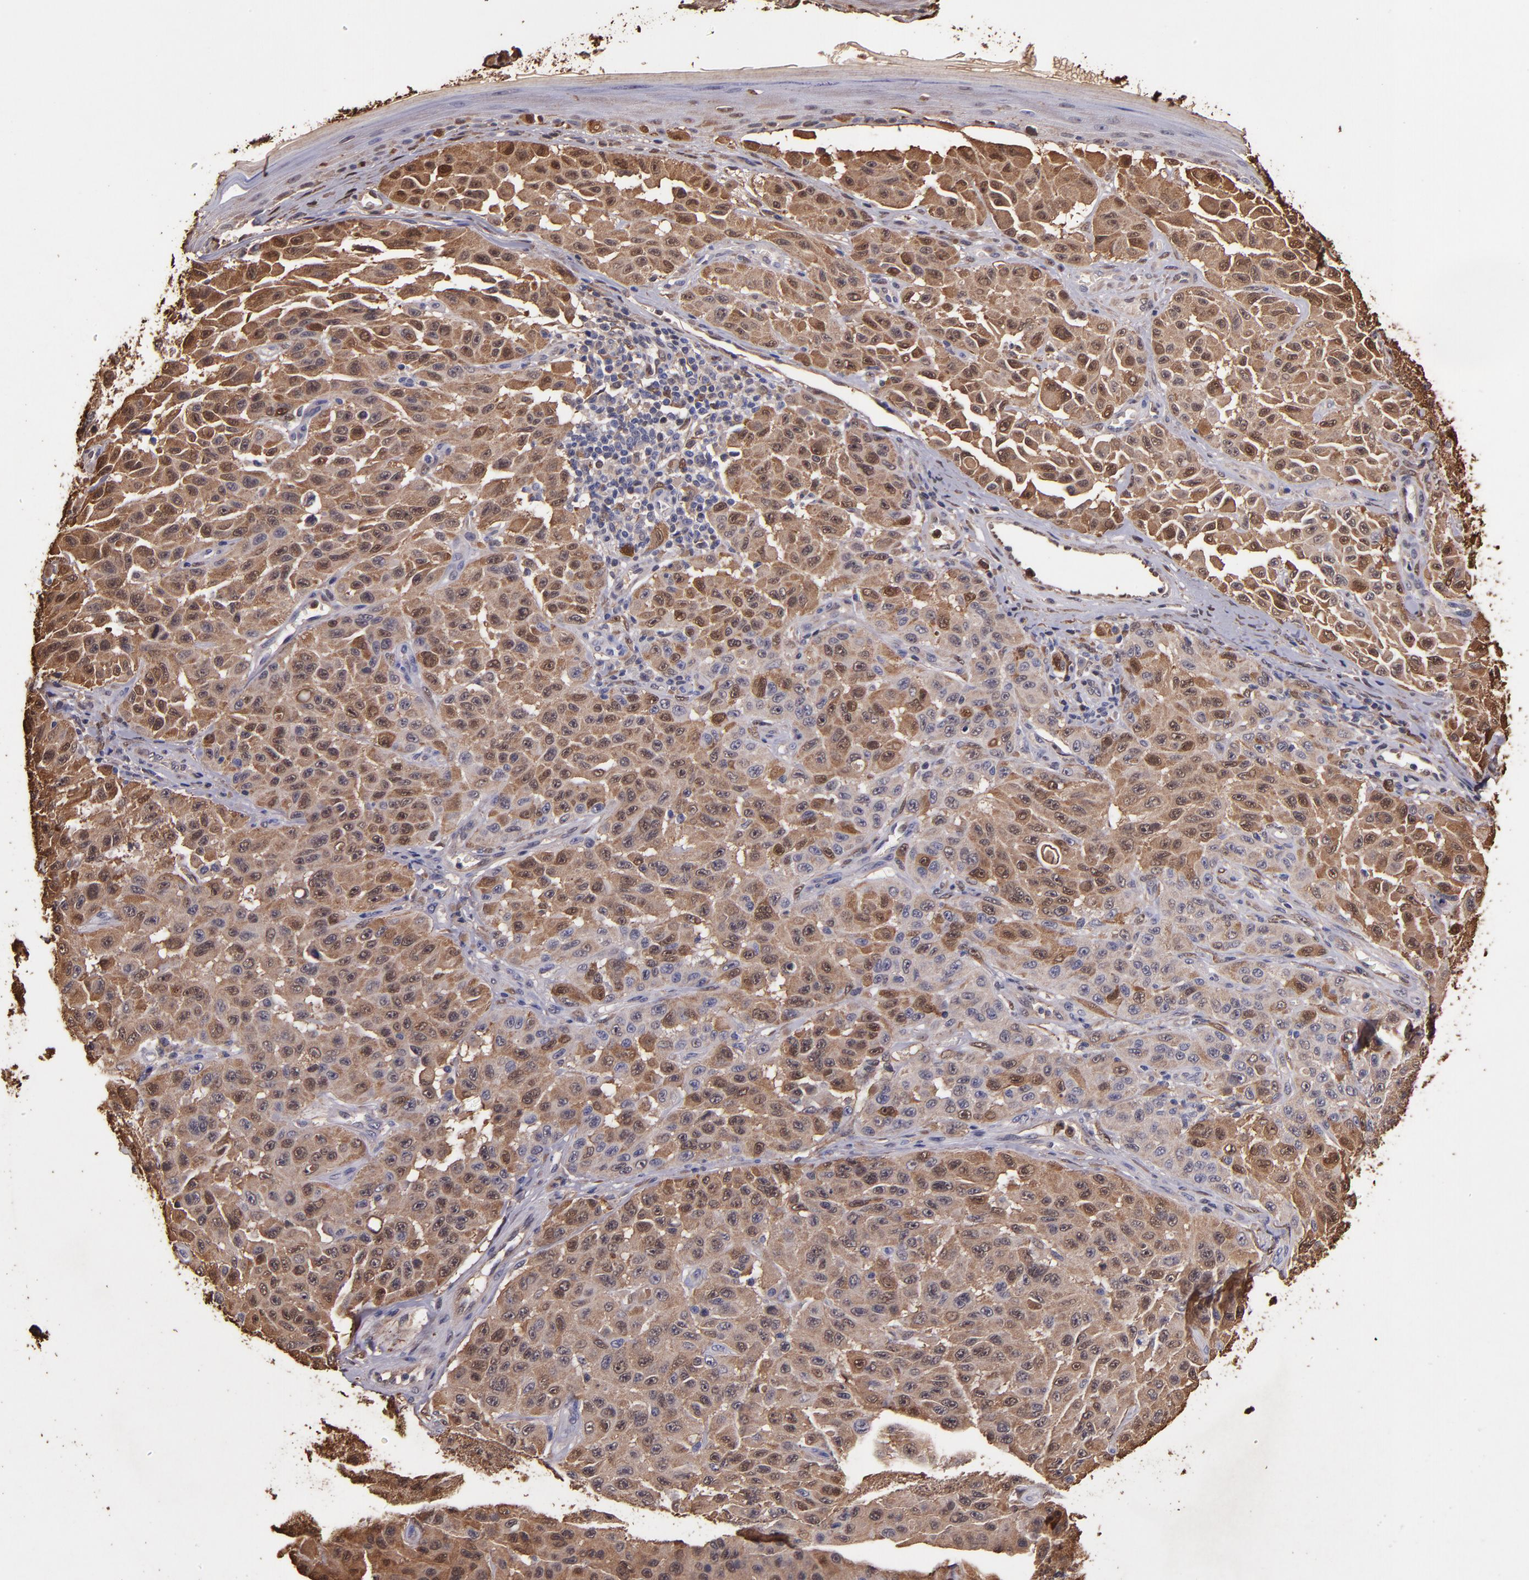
{"staining": {"intensity": "moderate", "quantity": ">75%", "location": "cytoplasmic/membranous,nuclear"}, "tissue": "melanoma", "cell_type": "Tumor cells", "image_type": "cancer", "snomed": [{"axis": "morphology", "description": "Malignant melanoma, NOS"}, {"axis": "topography", "description": "Skin"}], "caption": "Malignant melanoma was stained to show a protein in brown. There is medium levels of moderate cytoplasmic/membranous and nuclear positivity in about >75% of tumor cells.", "gene": "S100A6", "patient": {"sex": "male", "age": 30}}